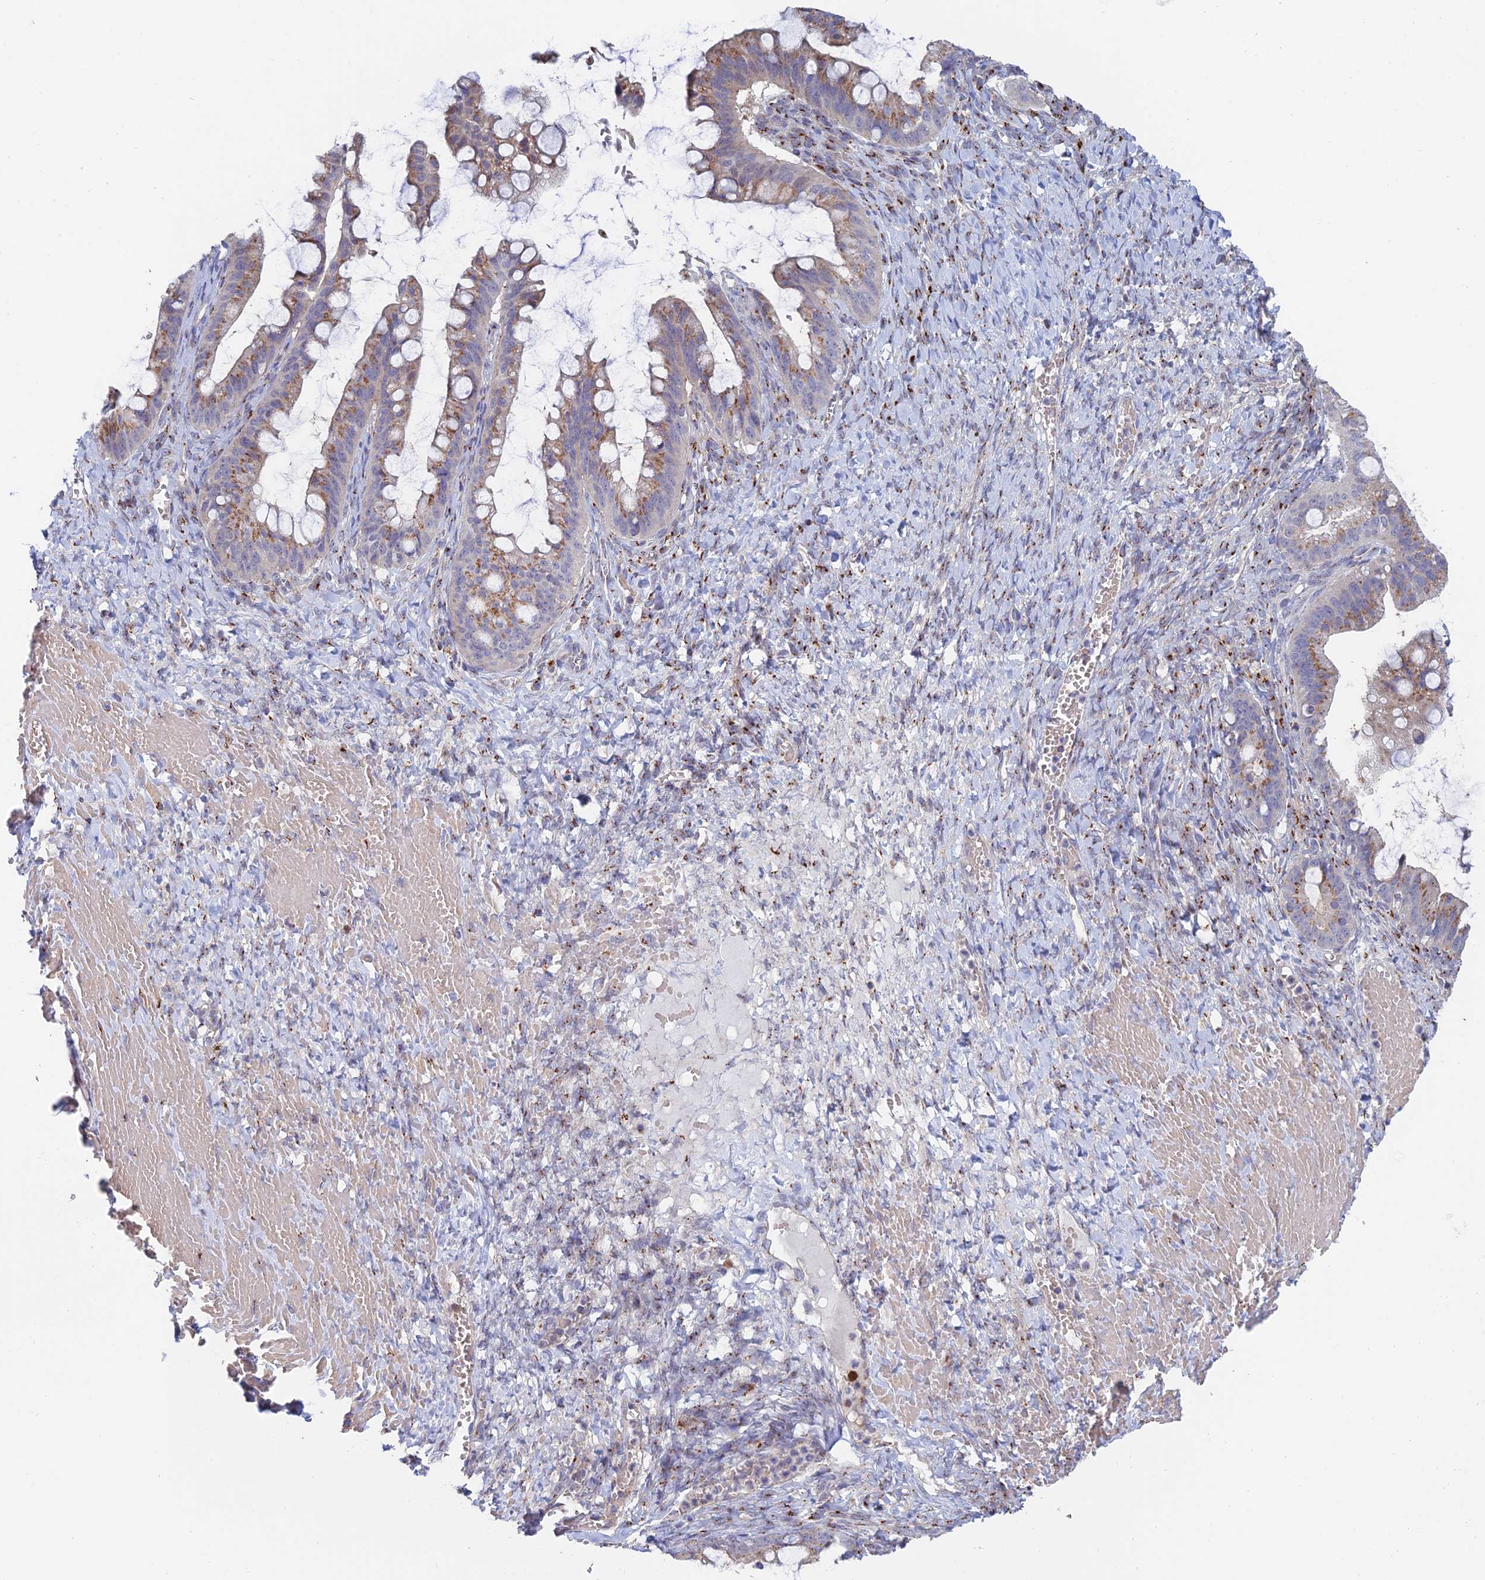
{"staining": {"intensity": "moderate", "quantity": ">75%", "location": "cytoplasmic/membranous"}, "tissue": "ovarian cancer", "cell_type": "Tumor cells", "image_type": "cancer", "snomed": [{"axis": "morphology", "description": "Cystadenocarcinoma, mucinous, NOS"}, {"axis": "topography", "description": "Ovary"}], "caption": "IHC photomicrograph of ovarian cancer (mucinous cystadenocarcinoma) stained for a protein (brown), which exhibits medium levels of moderate cytoplasmic/membranous staining in about >75% of tumor cells.", "gene": "HS2ST1", "patient": {"sex": "female", "age": 73}}